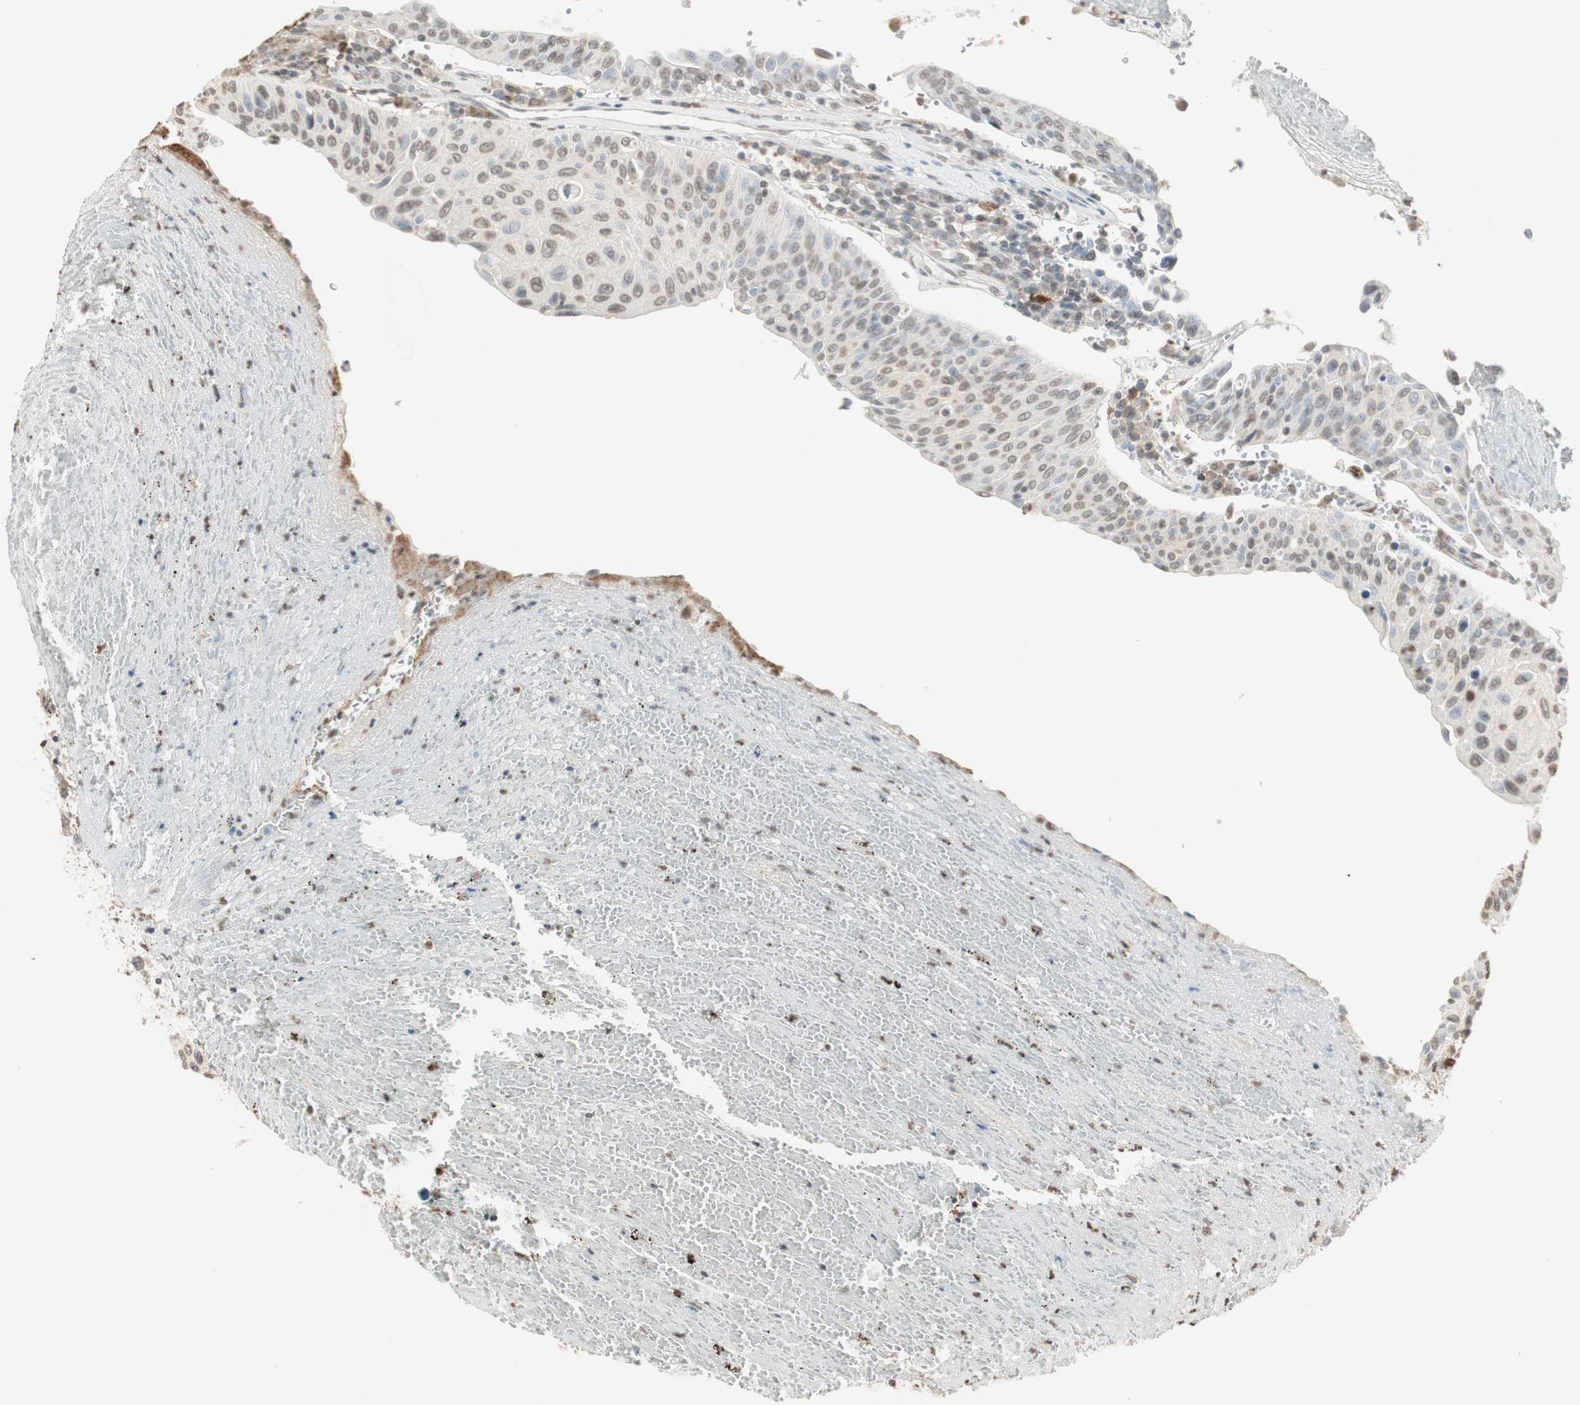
{"staining": {"intensity": "weak", "quantity": "25%-75%", "location": "nuclear"}, "tissue": "urothelial cancer", "cell_type": "Tumor cells", "image_type": "cancer", "snomed": [{"axis": "morphology", "description": "Urothelial carcinoma, High grade"}, {"axis": "topography", "description": "Urinary bladder"}], "caption": "High-magnification brightfield microscopy of urothelial cancer stained with DAB (brown) and counterstained with hematoxylin (blue). tumor cells exhibit weak nuclear expression is identified in about25%-75% of cells.", "gene": "PRELID1", "patient": {"sex": "male", "age": 66}}